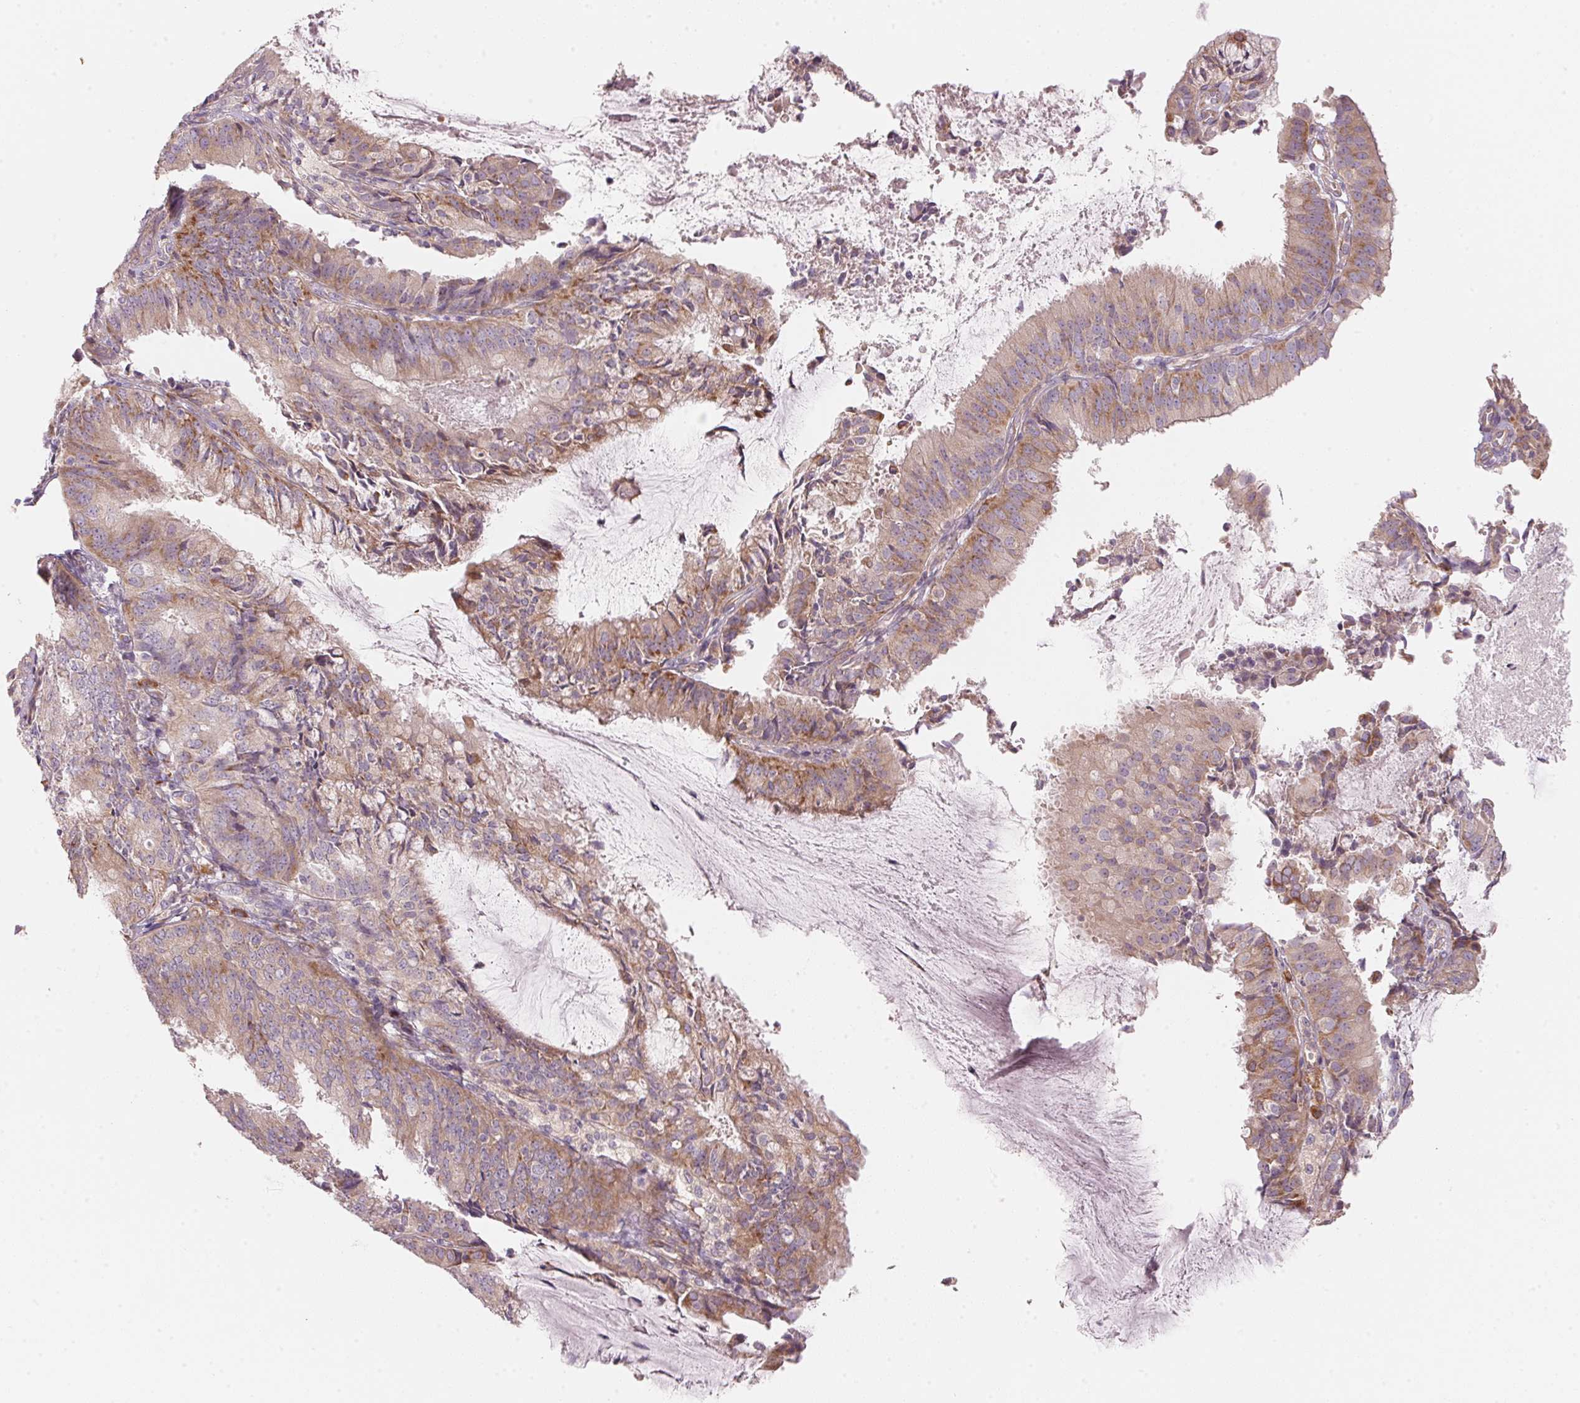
{"staining": {"intensity": "weak", "quantity": "25%-75%", "location": "cytoplasmic/membranous"}, "tissue": "endometrial cancer", "cell_type": "Tumor cells", "image_type": "cancer", "snomed": [{"axis": "morphology", "description": "Adenocarcinoma, NOS"}, {"axis": "topography", "description": "Endometrium"}], "caption": "Tumor cells exhibit low levels of weak cytoplasmic/membranous expression in approximately 25%-75% of cells in human endometrial adenocarcinoma.", "gene": "BLOC1S2", "patient": {"sex": "female", "age": 57}}